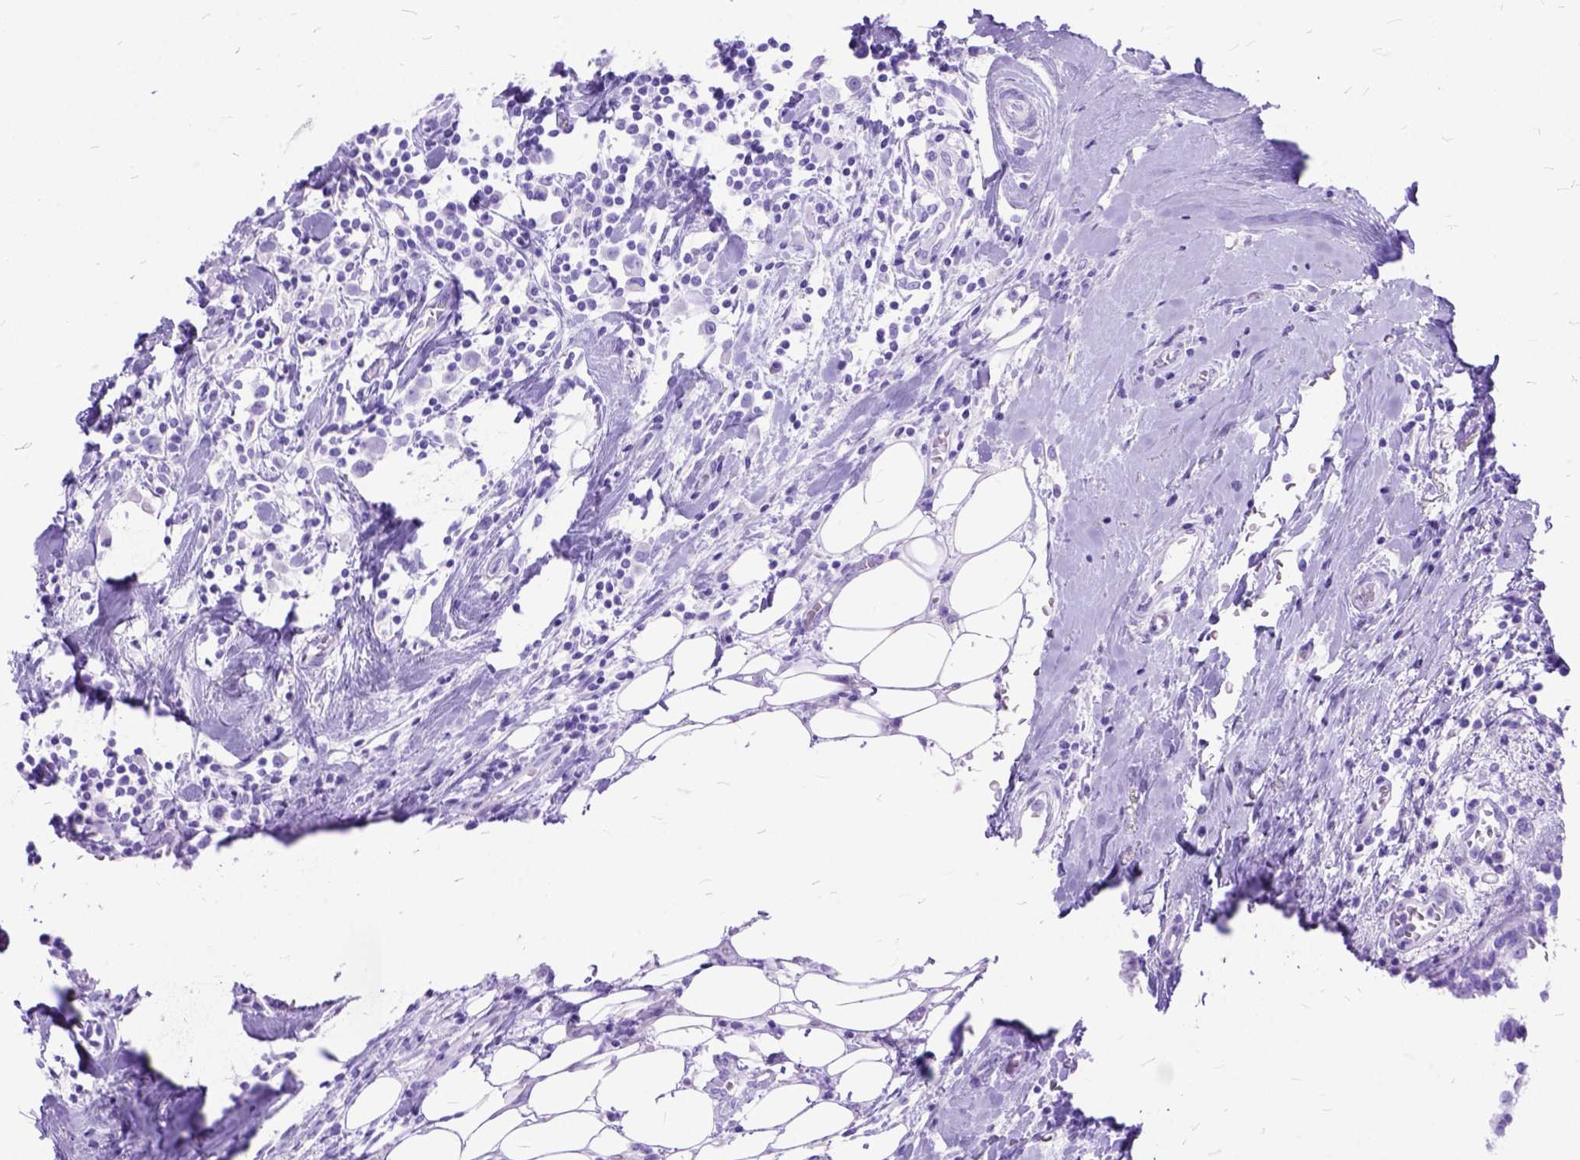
{"staining": {"intensity": "negative", "quantity": "none", "location": "none"}, "tissue": "breast cancer", "cell_type": "Tumor cells", "image_type": "cancer", "snomed": [{"axis": "morphology", "description": "Duct carcinoma"}, {"axis": "topography", "description": "Breast"}], "caption": "High magnification brightfield microscopy of intraductal carcinoma (breast) stained with DAB (3,3'-diaminobenzidine) (brown) and counterstained with hematoxylin (blue): tumor cells show no significant positivity.", "gene": "DNAH2", "patient": {"sex": "female", "age": 61}}